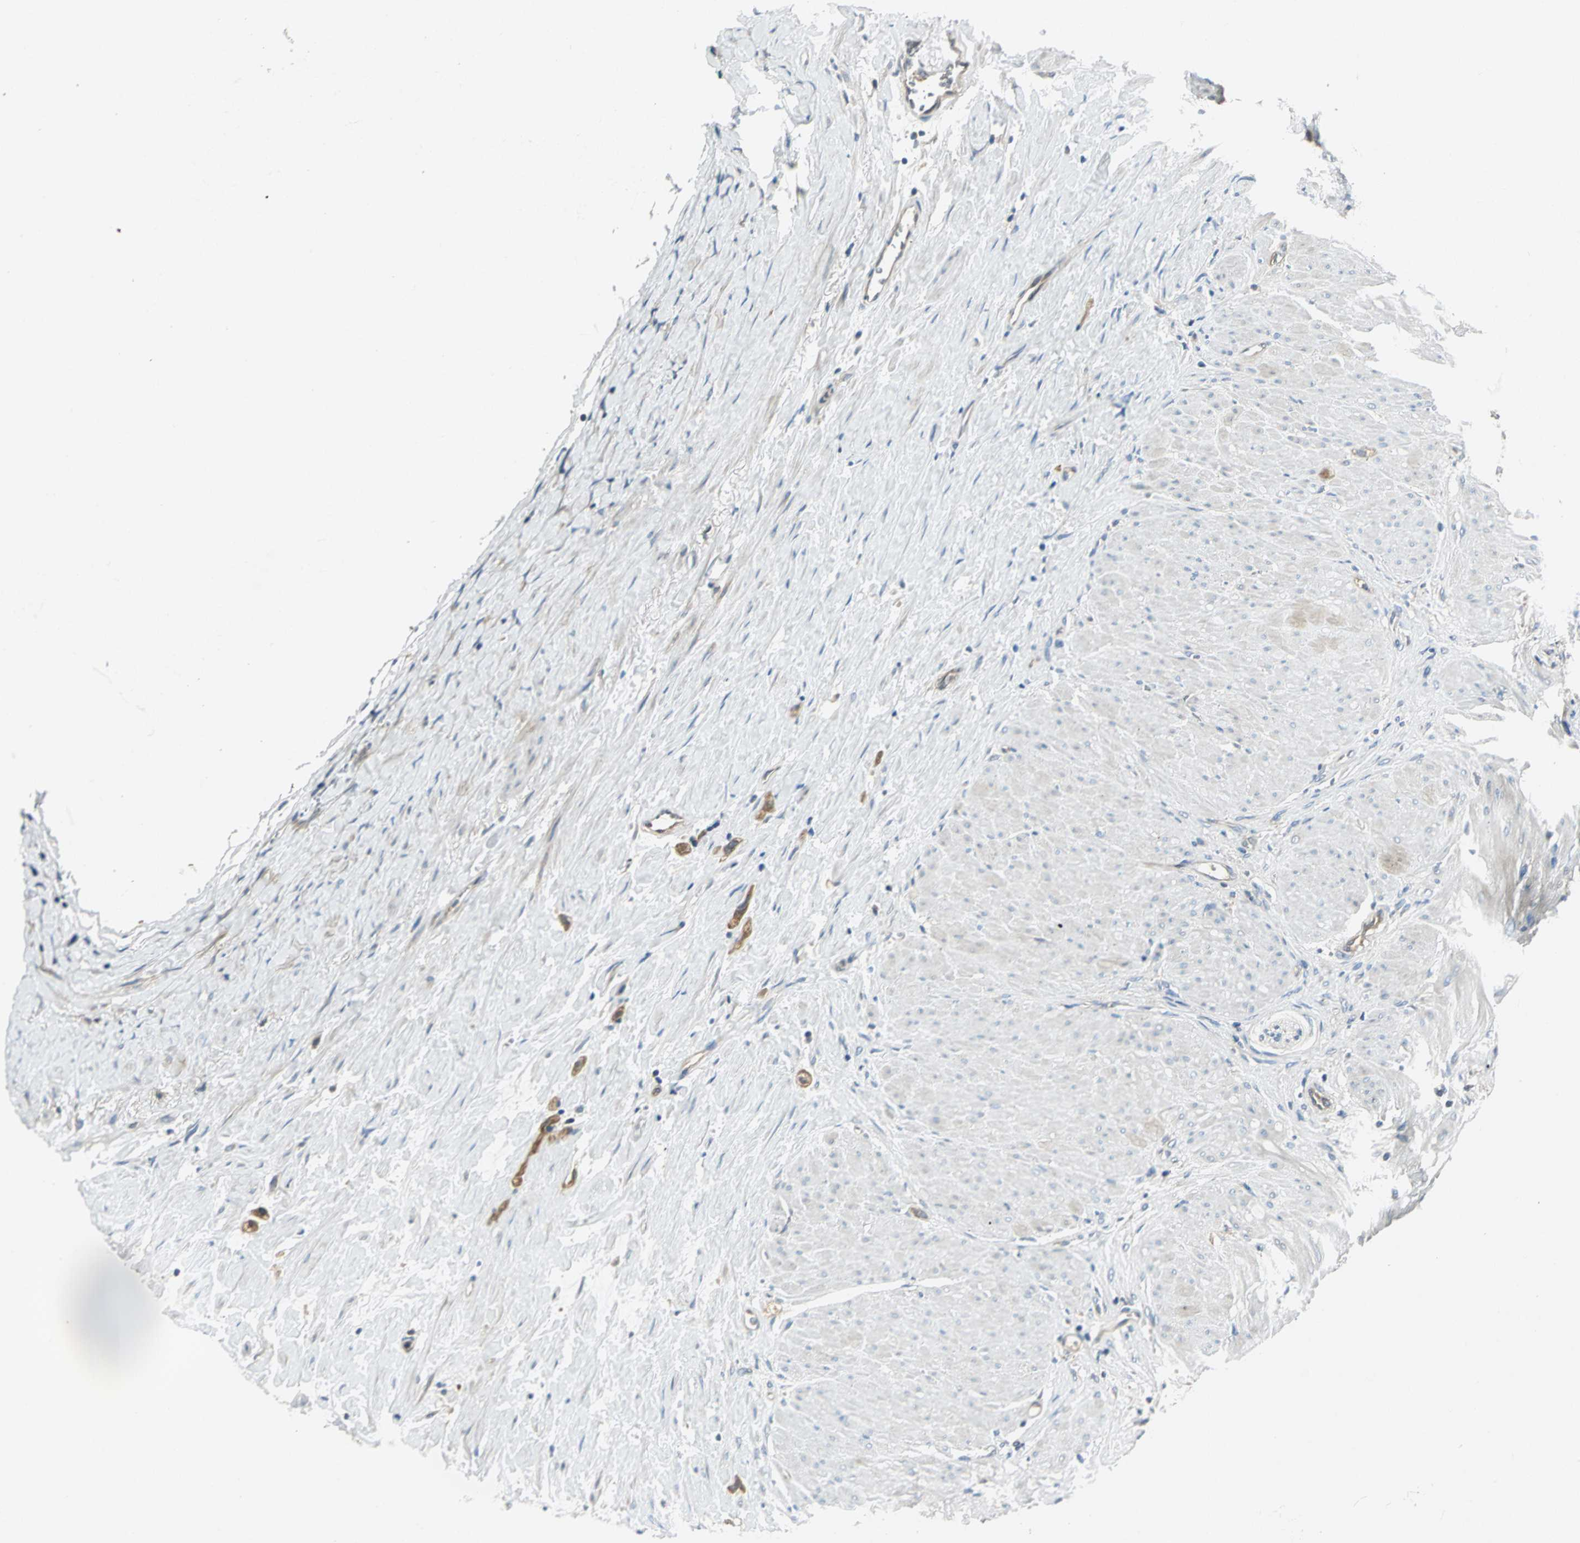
{"staining": {"intensity": "moderate", "quantity": ">75%", "location": "cytoplasmic/membranous"}, "tissue": "stomach cancer", "cell_type": "Tumor cells", "image_type": "cancer", "snomed": [{"axis": "morphology", "description": "Adenocarcinoma, NOS"}, {"axis": "topography", "description": "Stomach"}], "caption": "The micrograph exhibits a brown stain indicating the presence of a protein in the cytoplasmic/membranous of tumor cells in adenocarcinoma (stomach).", "gene": "PRKAA1", "patient": {"sex": "male", "age": 82}}